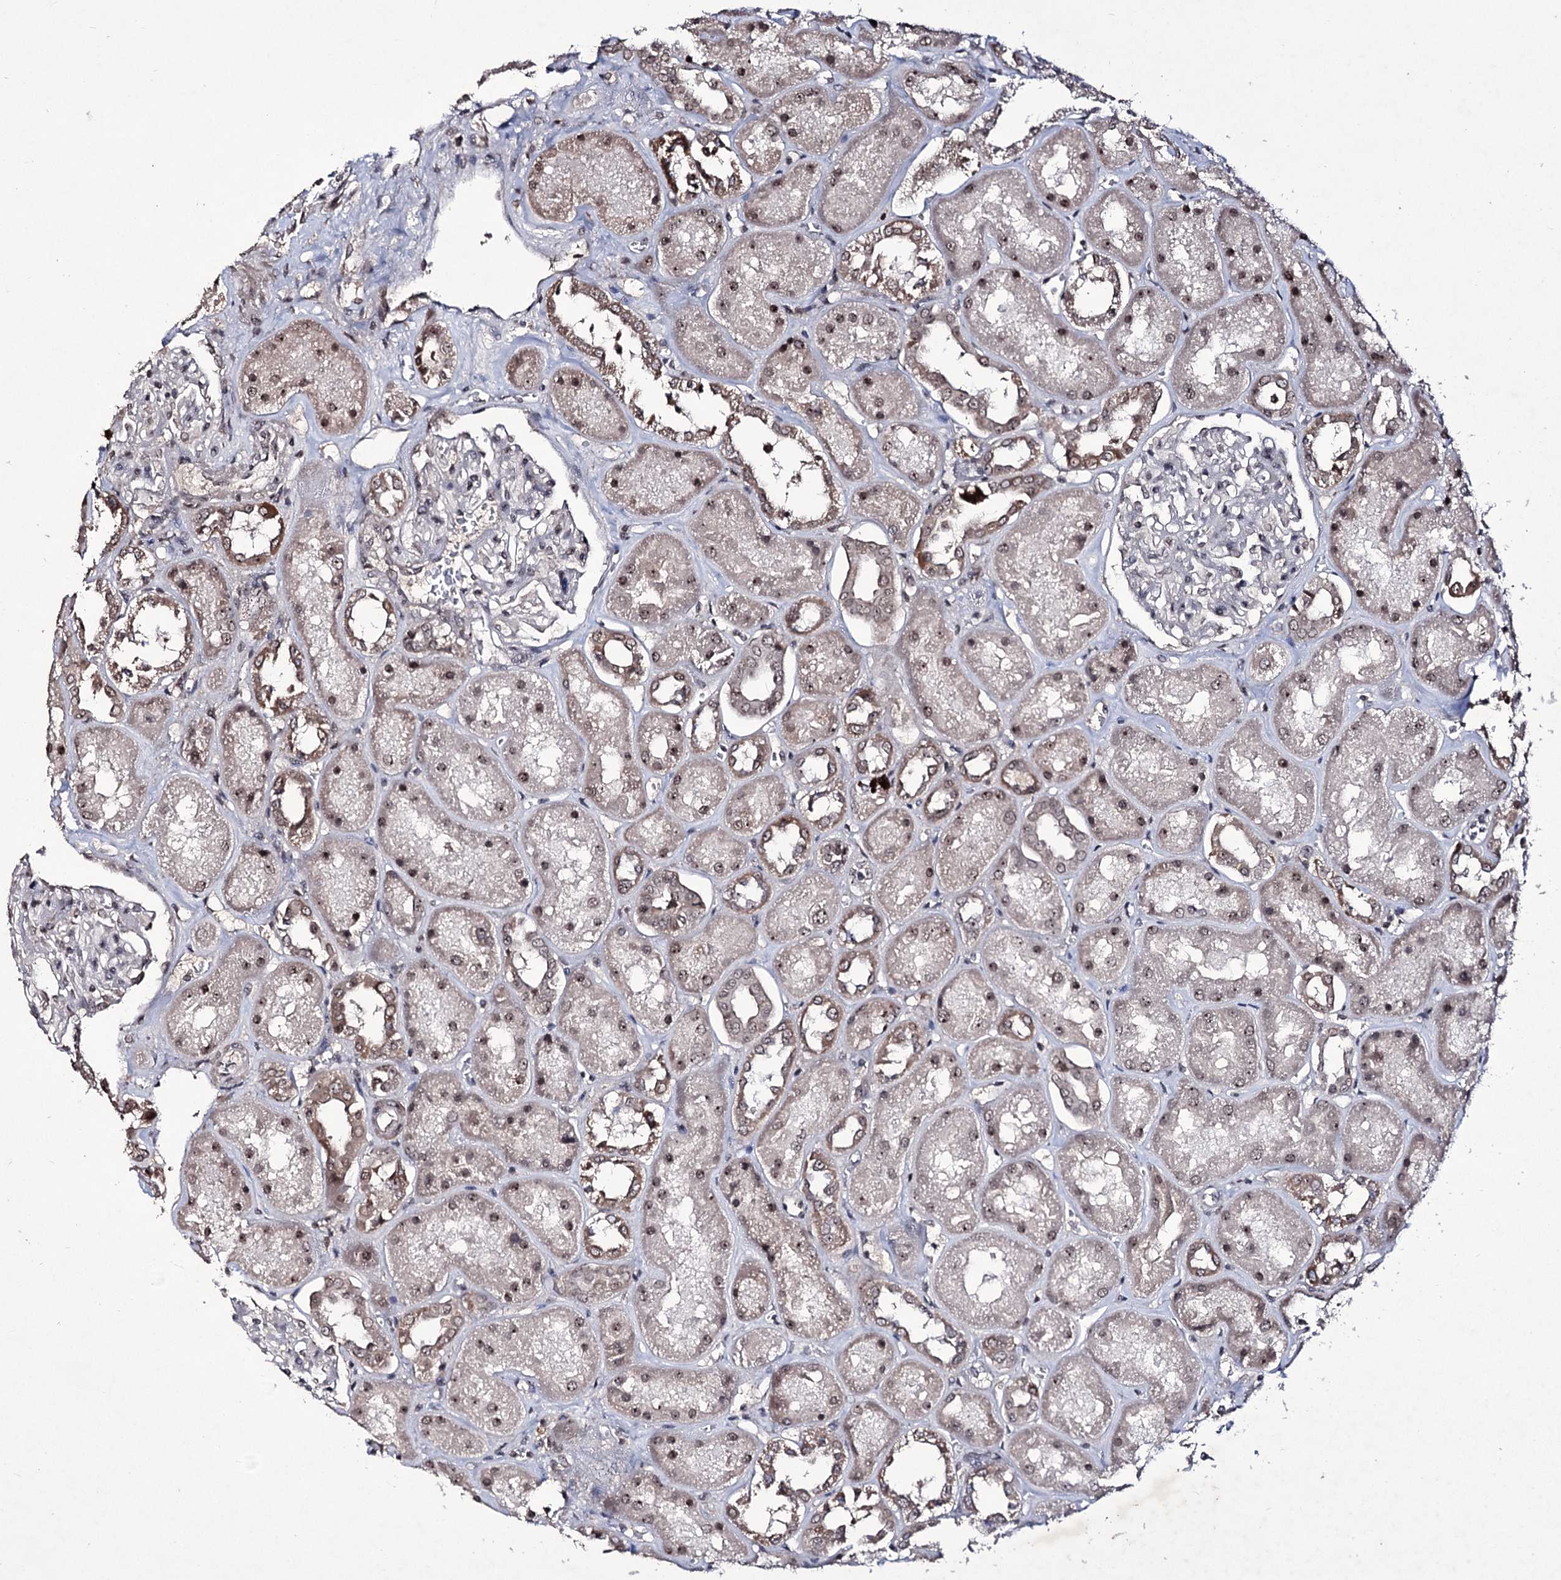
{"staining": {"intensity": "weak", "quantity": "25%-75%", "location": "nuclear"}, "tissue": "kidney", "cell_type": "Cells in glomeruli", "image_type": "normal", "snomed": [{"axis": "morphology", "description": "Normal tissue, NOS"}, {"axis": "topography", "description": "Kidney"}], "caption": "A brown stain highlights weak nuclear positivity of a protein in cells in glomeruli of unremarkable human kidney.", "gene": "VGLL4", "patient": {"sex": "male", "age": 70}}